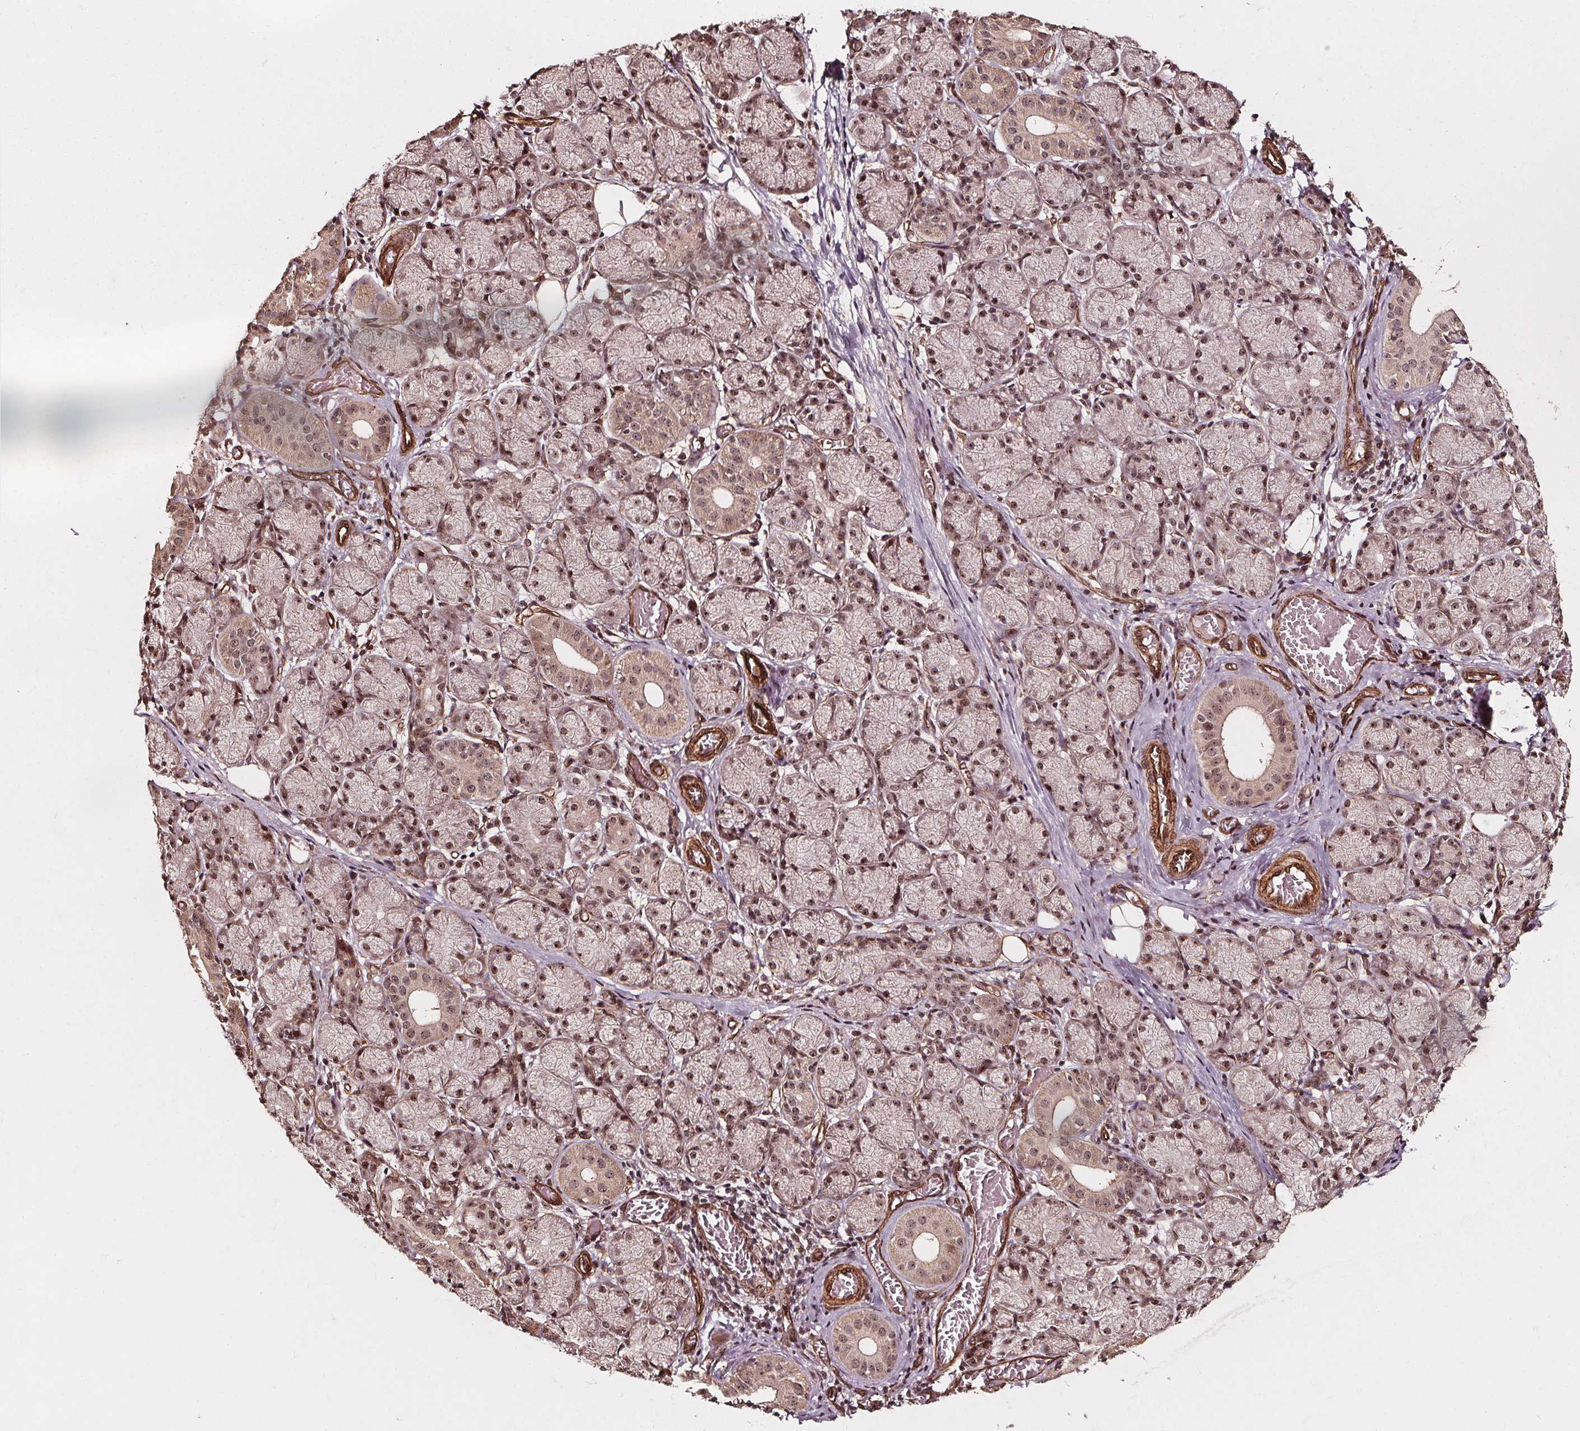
{"staining": {"intensity": "moderate", "quantity": ">75%", "location": "cytoplasmic/membranous,nuclear"}, "tissue": "salivary gland", "cell_type": "Glandular cells", "image_type": "normal", "snomed": [{"axis": "morphology", "description": "Normal tissue, NOS"}, {"axis": "topography", "description": "Salivary gland"}, {"axis": "topography", "description": "Peripheral nerve tissue"}], "caption": "A histopathology image of salivary gland stained for a protein exhibits moderate cytoplasmic/membranous,nuclear brown staining in glandular cells.", "gene": "EXOSC9", "patient": {"sex": "female", "age": 24}}